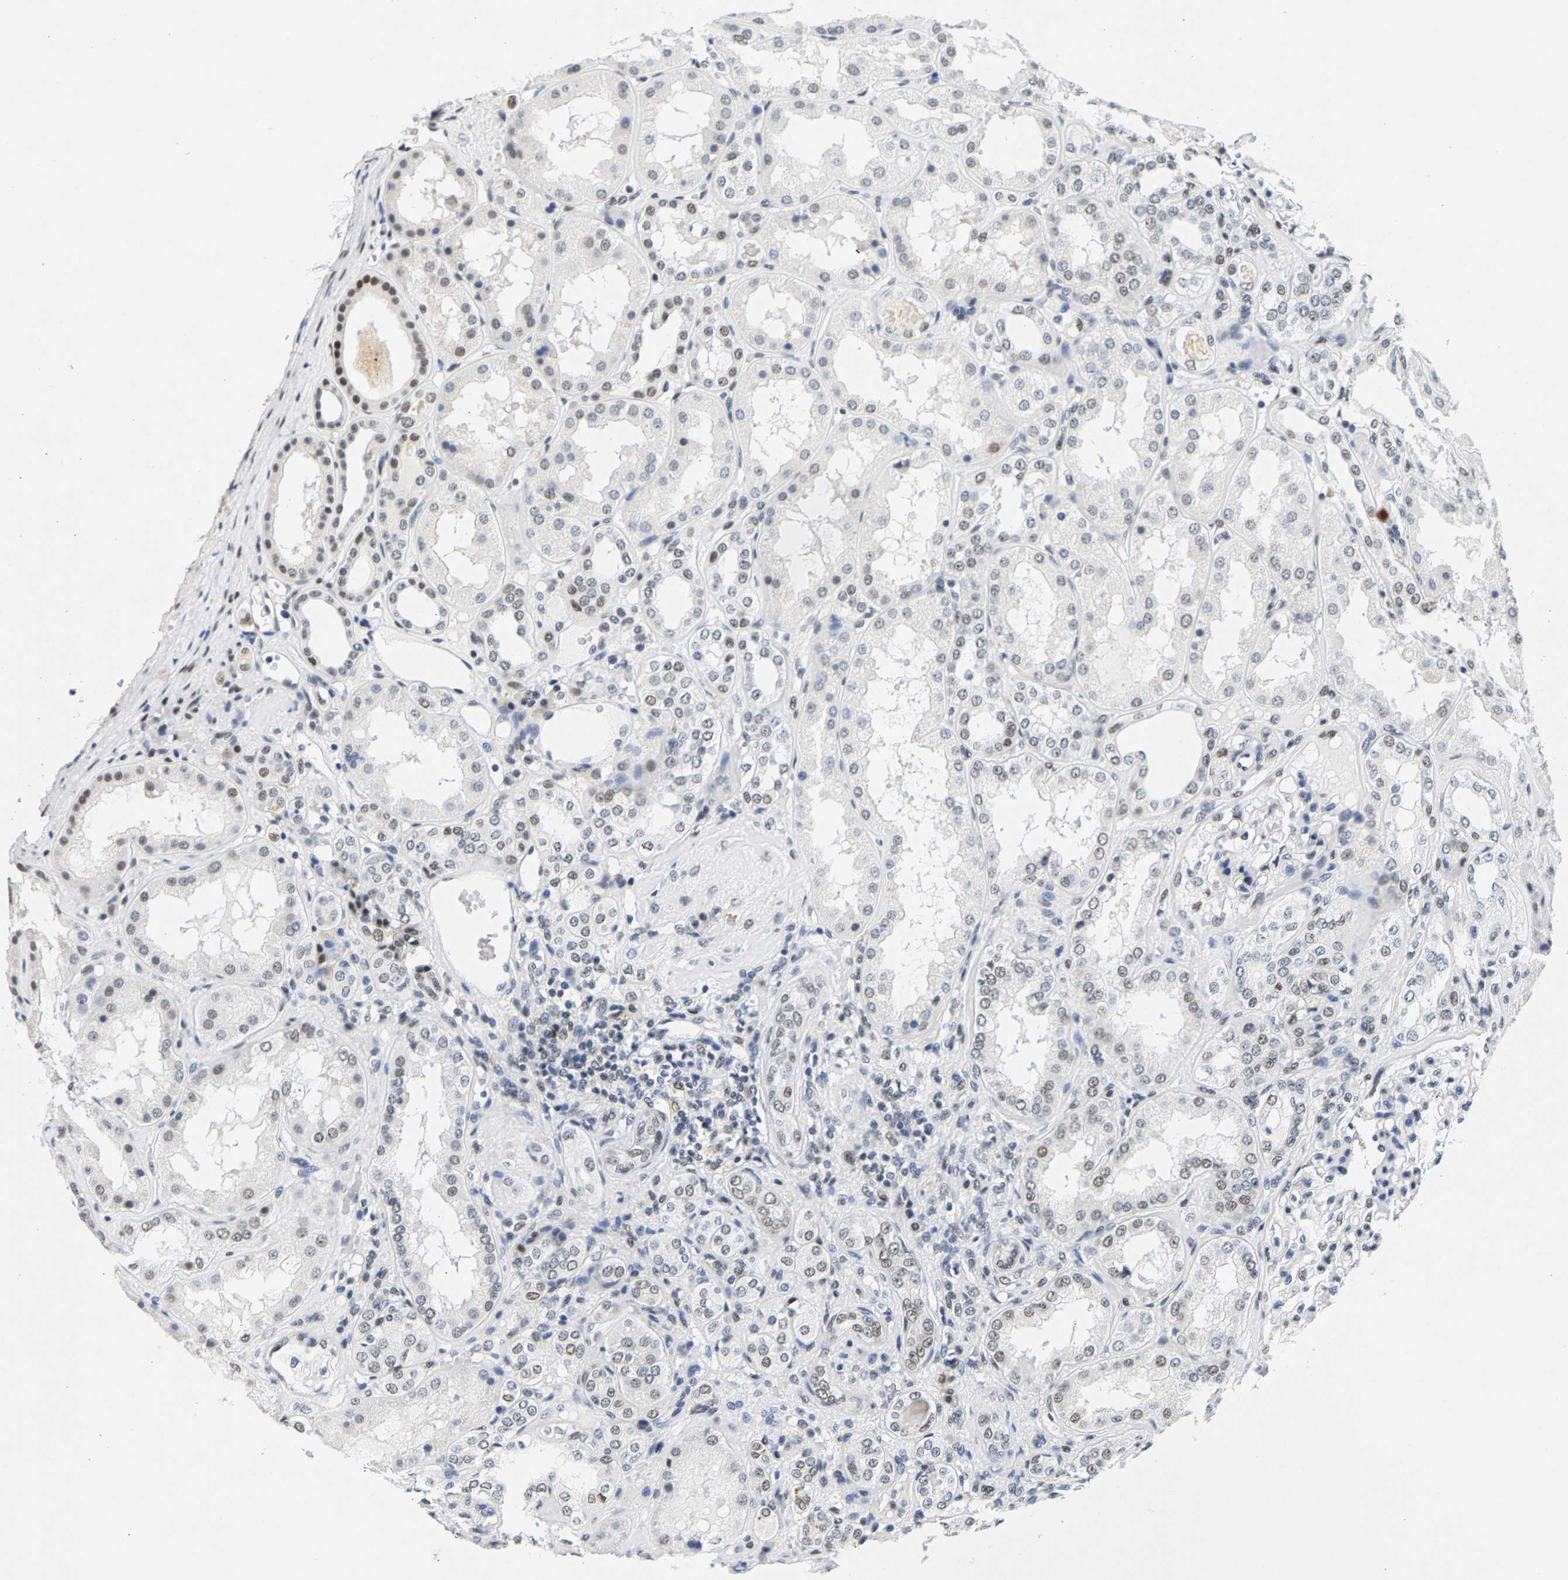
{"staining": {"intensity": "weak", "quantity": "<25%", "location": "nuclear"}, "tissue": "kidney", "cell_type": "Cells in glomeruli", "image_type": "normal", "snomed": [{"axis": "morphology", "description": "Normal tissue, NOS"}, {"axis": "topography", "description": "Kidney"}], "caption": "DAB (3,3'-diaminobenzidine) immunohistochemical staining of normal human kidney reveals no significant positivity in cells in glomeruli. Nuclei are stained in blue.", "gene": "ATF2", "patient": {"sex": "female", "age": 56}}